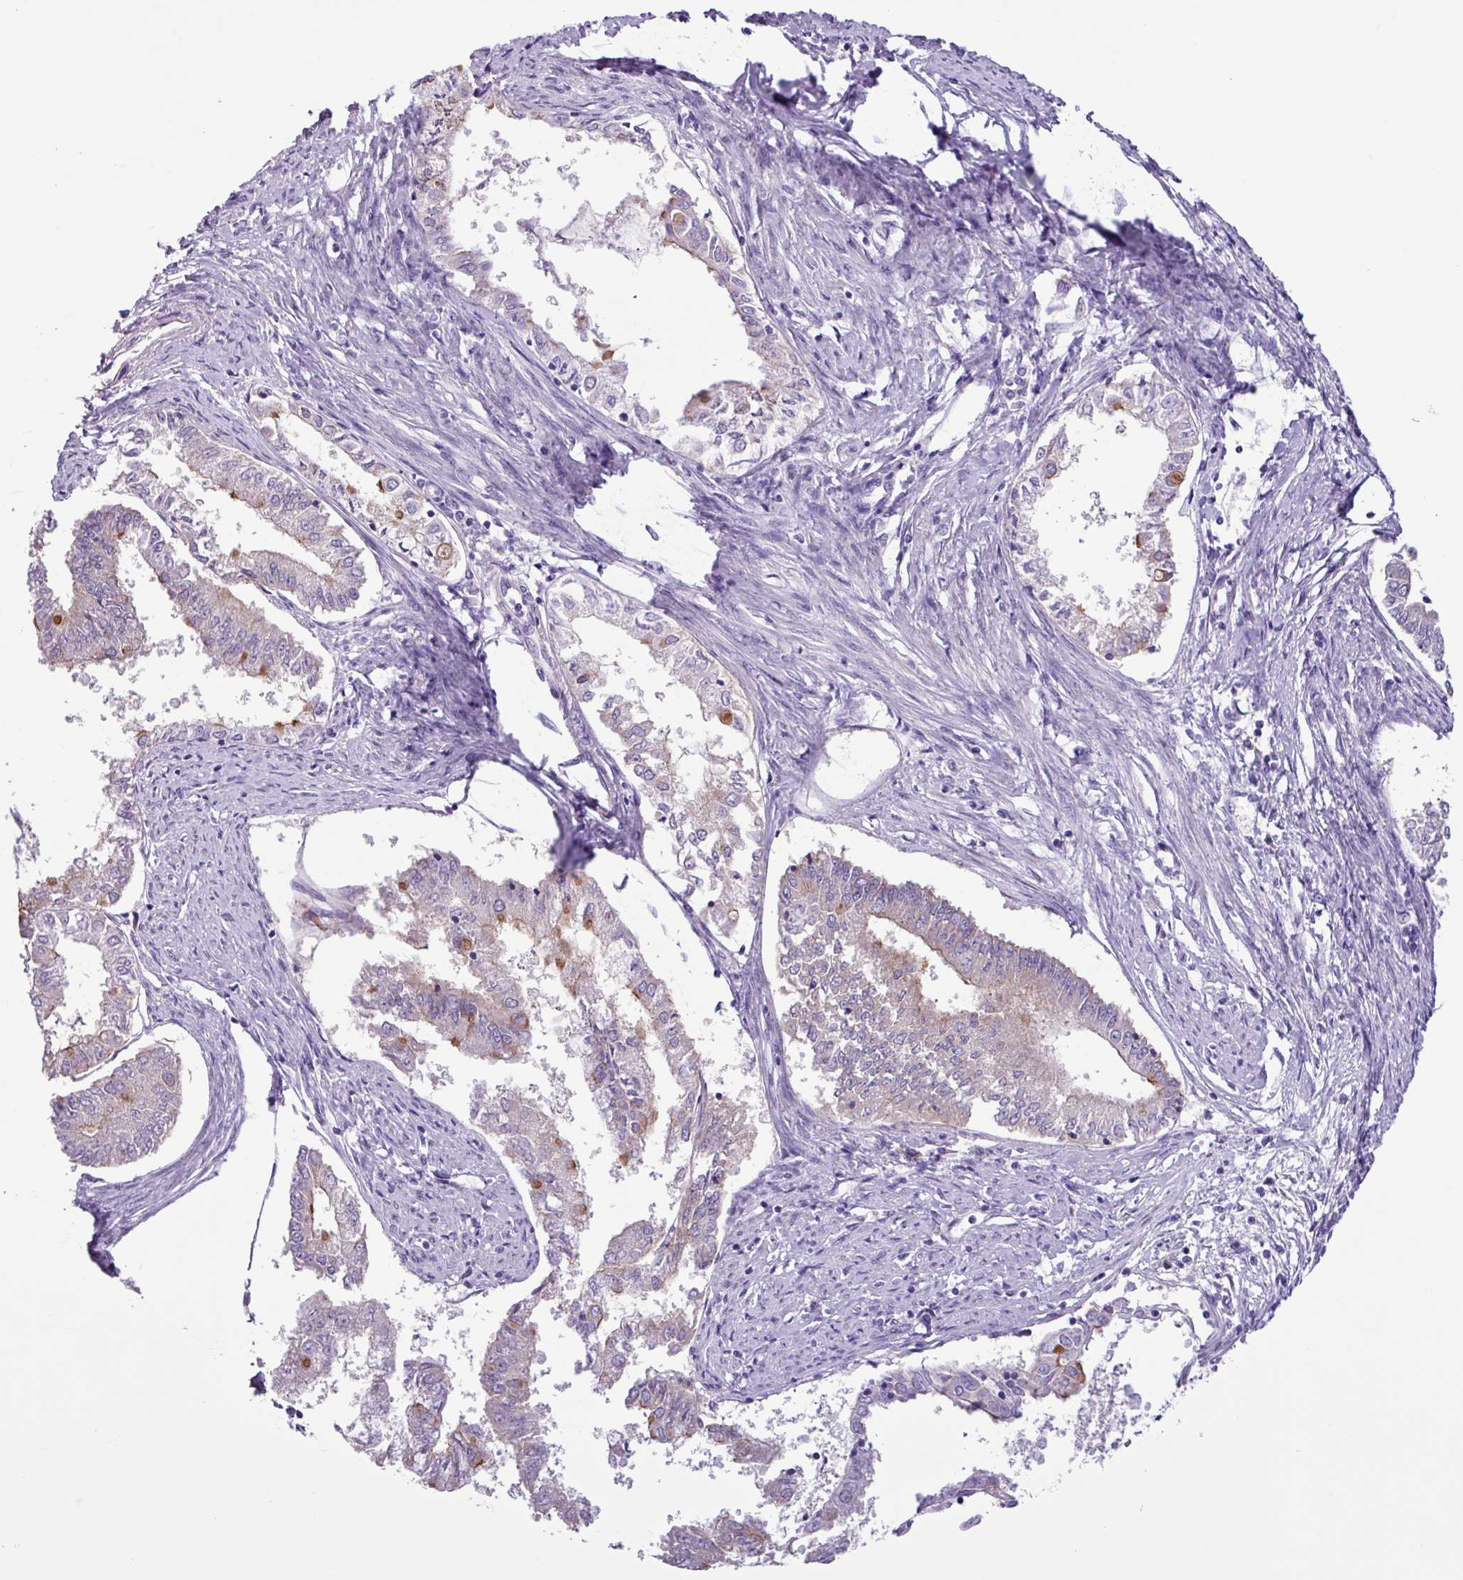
{"staining": {"intensity": "moderate", "quantity": "<25%", "location": "cytoplasmic/membranous"}, "tissue": "endometrial cancer", "cell_type": "Tumor cells", "image_type": "cancer", "snomed": [{"axis": "morphology", "description": "Adenocarcinoma, NOS"}, {"axis": "topography", "description": "Endometrium"}], "caption": "The immunohistochemical stain labels moderate cytoplasmic/membranous staining in tumor cells of endometrial adenocarcinoma tissue. (brown staining indicates protein expression, while blue staining denotes nuclei).", "gene": "CYSTM1", "patient": {"sex": "female", "age": 76}}